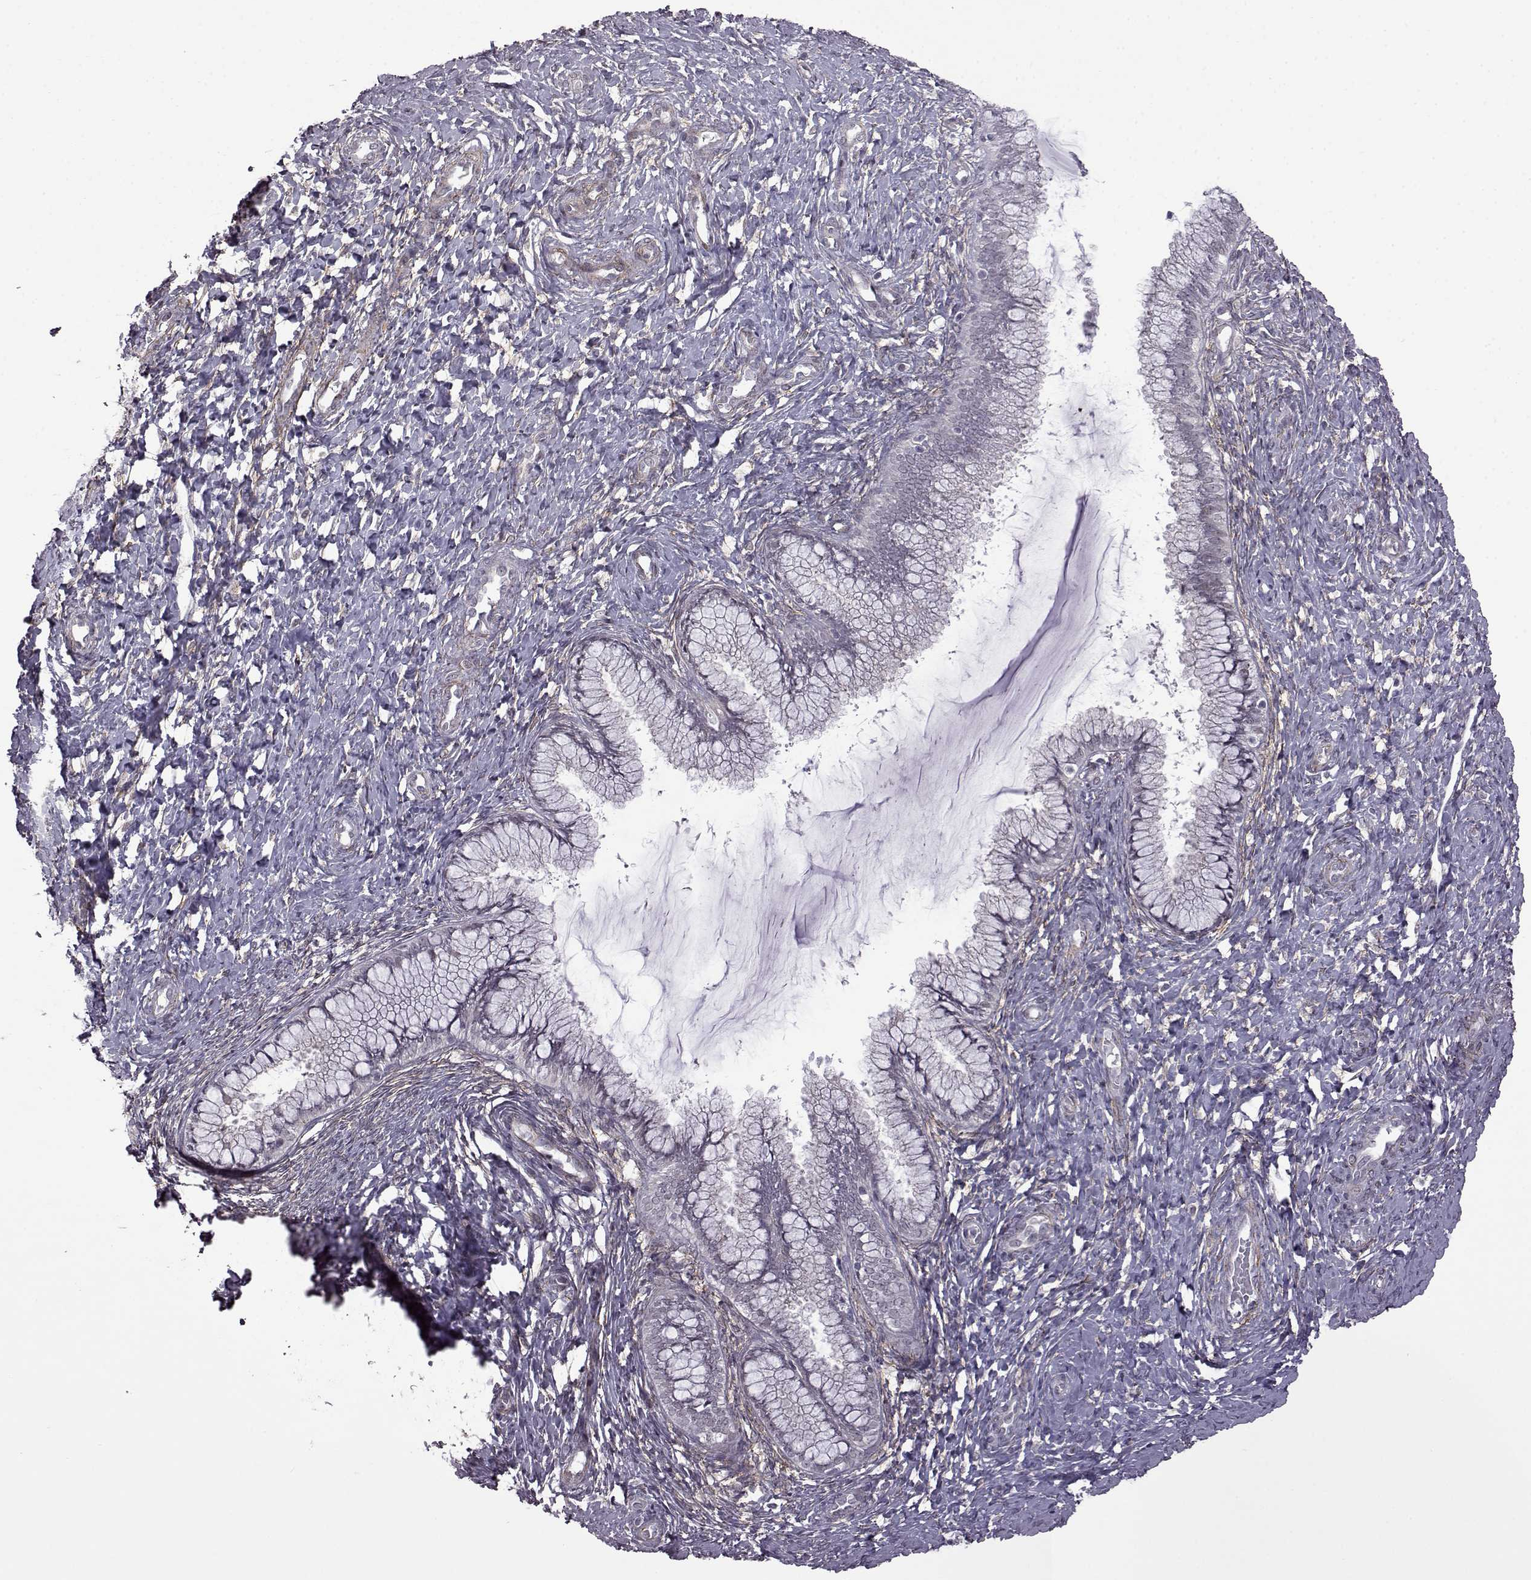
{"staining": {"intensity": "negative", "quantity": "none", "location": "none"}, "tissue": "cervix", "cell_type": "Glandular cells", "image_type": "normal", "snomed": [{"axis": "morphology", "description": "Normal tissue, NOS"}, {"axis": "topography", "description": "Cervix"}], "caption": "This is a micrograph of immunohistochemistry staining of unremarkable cervix, which shows no staining in glandular cells.", "gene": "SYNPO2", "patient": {"sex": "female", "age": 37}}